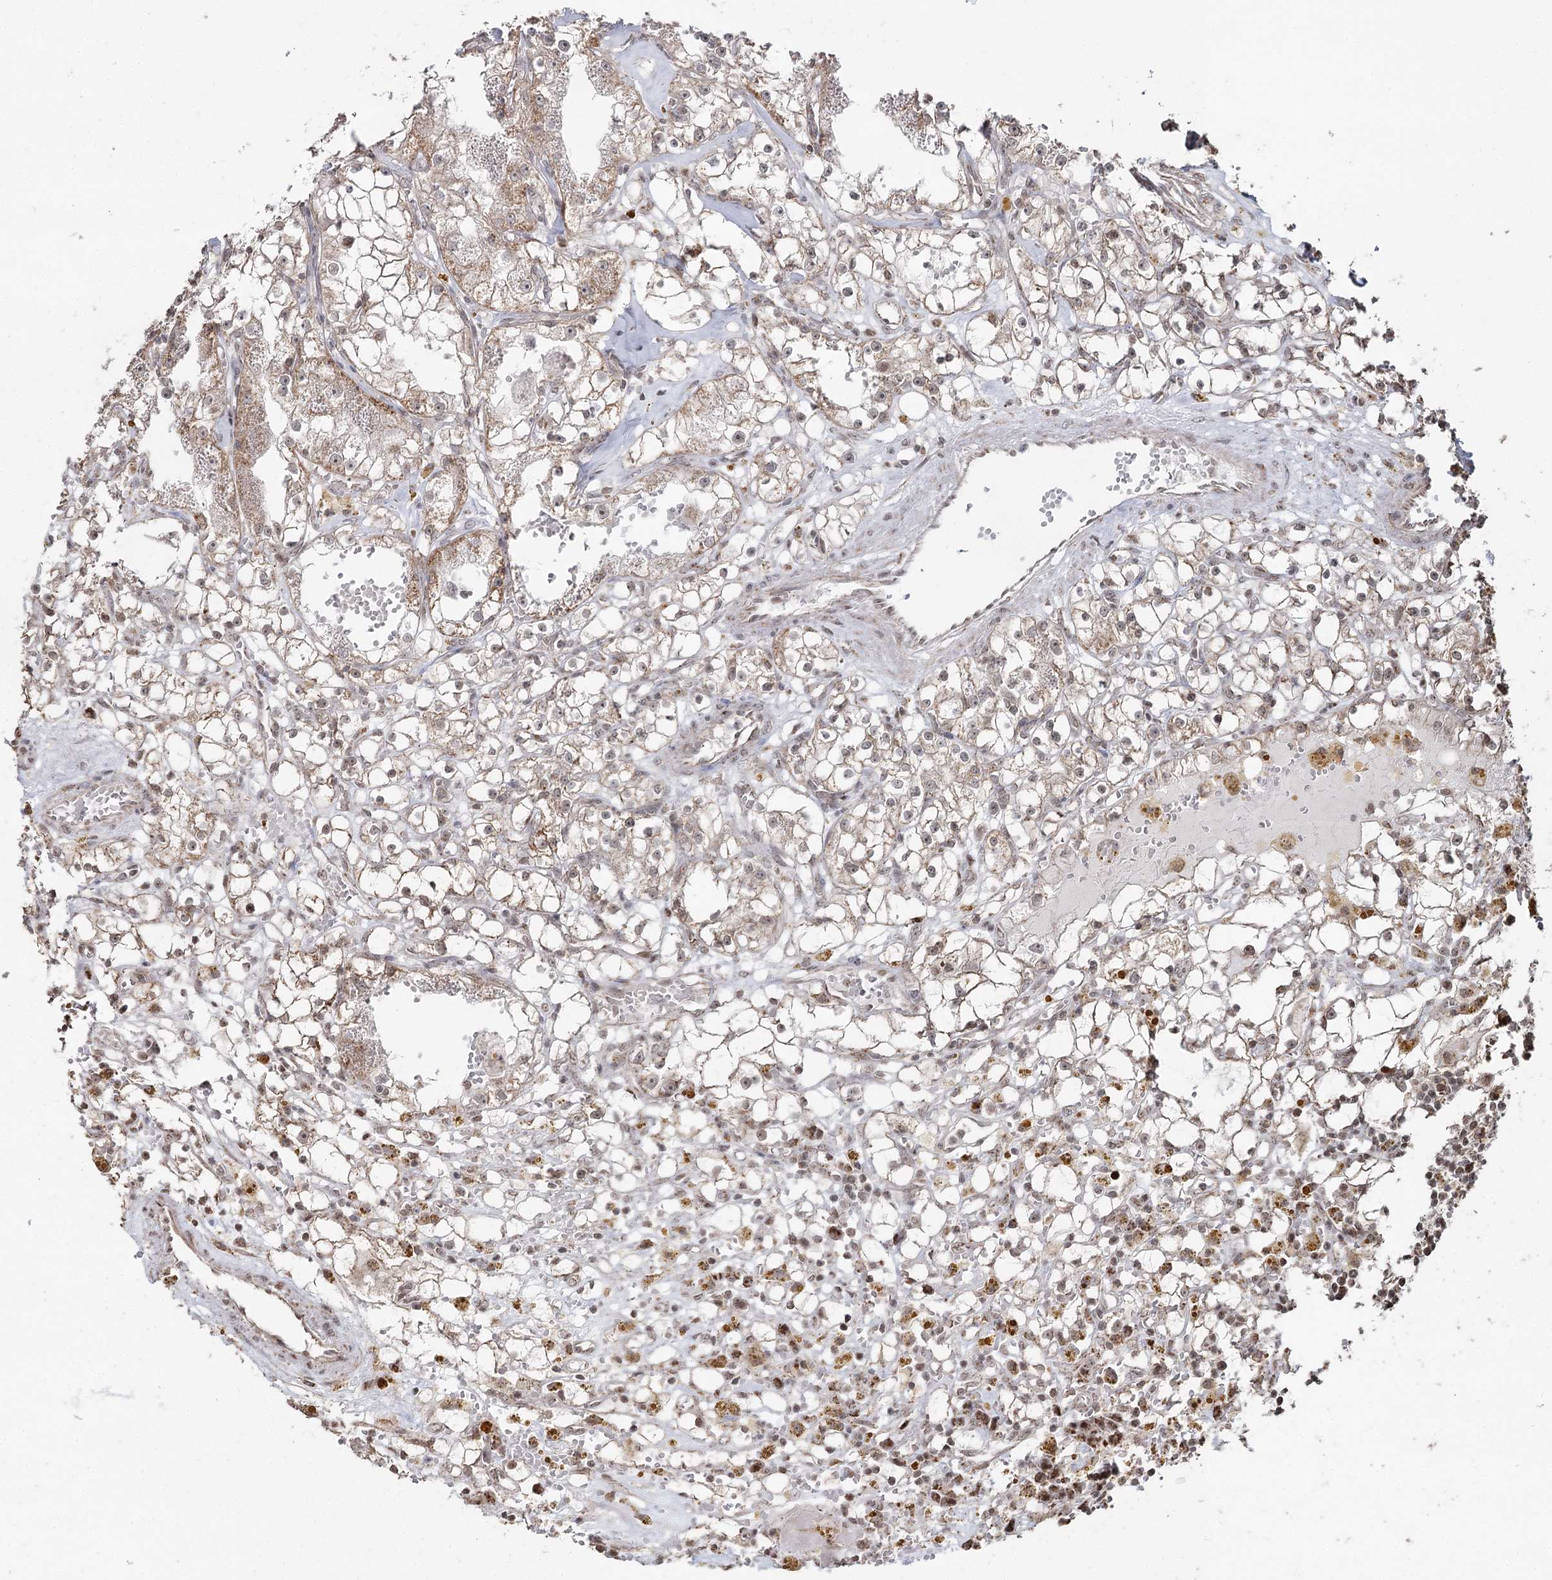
{"staining": {"intensity": "moderate", "quantity": "25%-75%", "location": "cytoplasmic/membranous"}, "tissue": "renal cancer", "cell_type": "Tumor cells", "image_type": "cancer", "snomed": [{"axis": "morphology", "description": "Adenocarcinoma, NOS"}, {"axis": "topography", "description": "Kidney"}], "caption": "Human renal cancer (adenocarcinoma) stained for a protein (brown) exhibits moderate cytoplasmic/membranous positive staining in approximately 25%-75% of tumor cells.", "gene": "PDHX", "patient": {"sex": "male", "age": 56}}